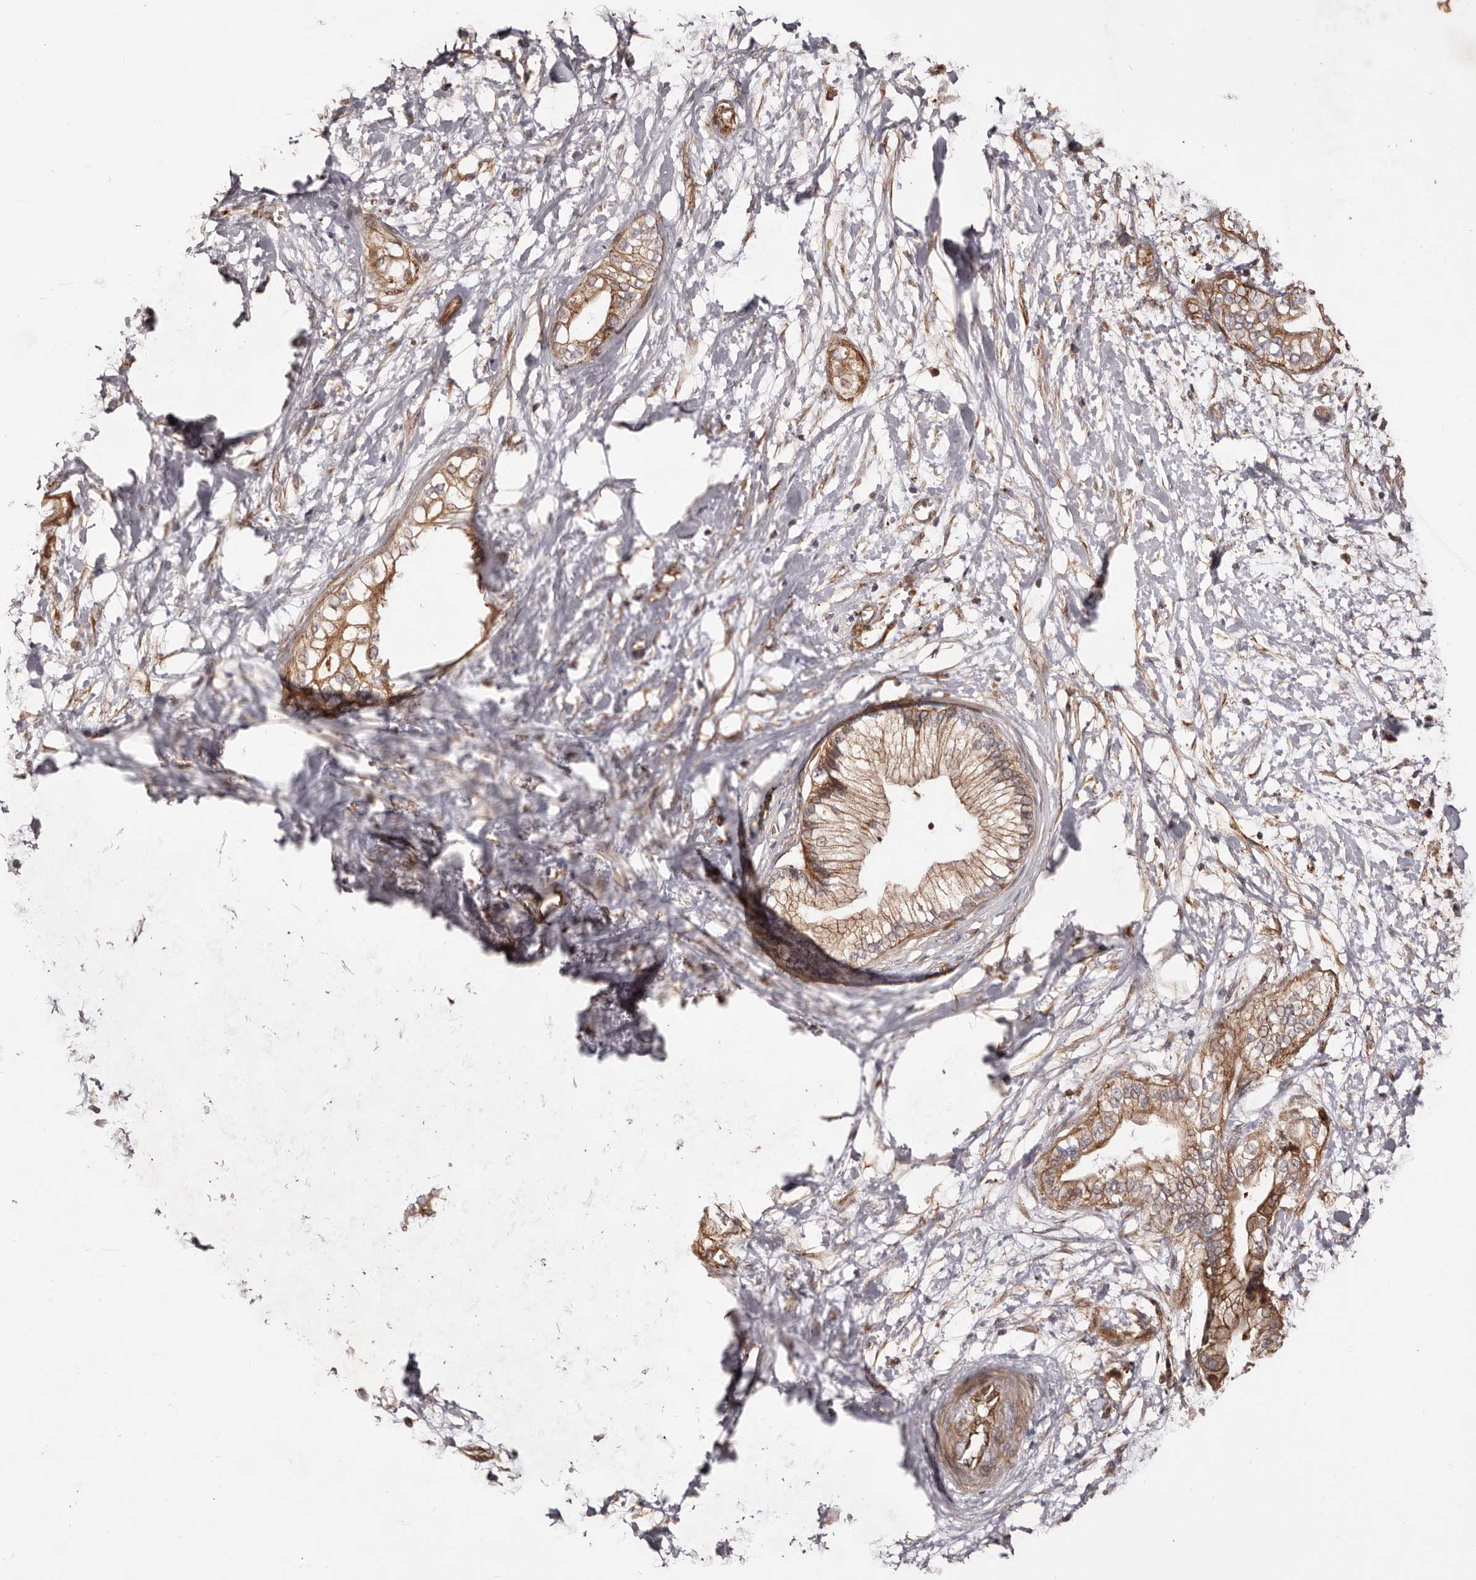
{"staining": {"intensity": "moderate", "quantity": ">75%", "location": "cytoplasmic/membranous"}, "tissue": "pancreatic cancer", "cell_type": "Tumor cells", "image_type": "cancer", "snomed": [{"axis": "morphology", "description": "Adenocarcinoma, NOS"}, {"axis": "topography", "description": "Pancreas"}], "caption": "DAB (3,3'-diaminobenzidine) immunohistochemical staining of adenocarcinoma (pancreatic) reveals moderate cytoplasmic/membranous protein positivity in approximately >75% of tumor cells.", "gene": "GTPBP1", "patient": {"sex": "male", "age": 68}}